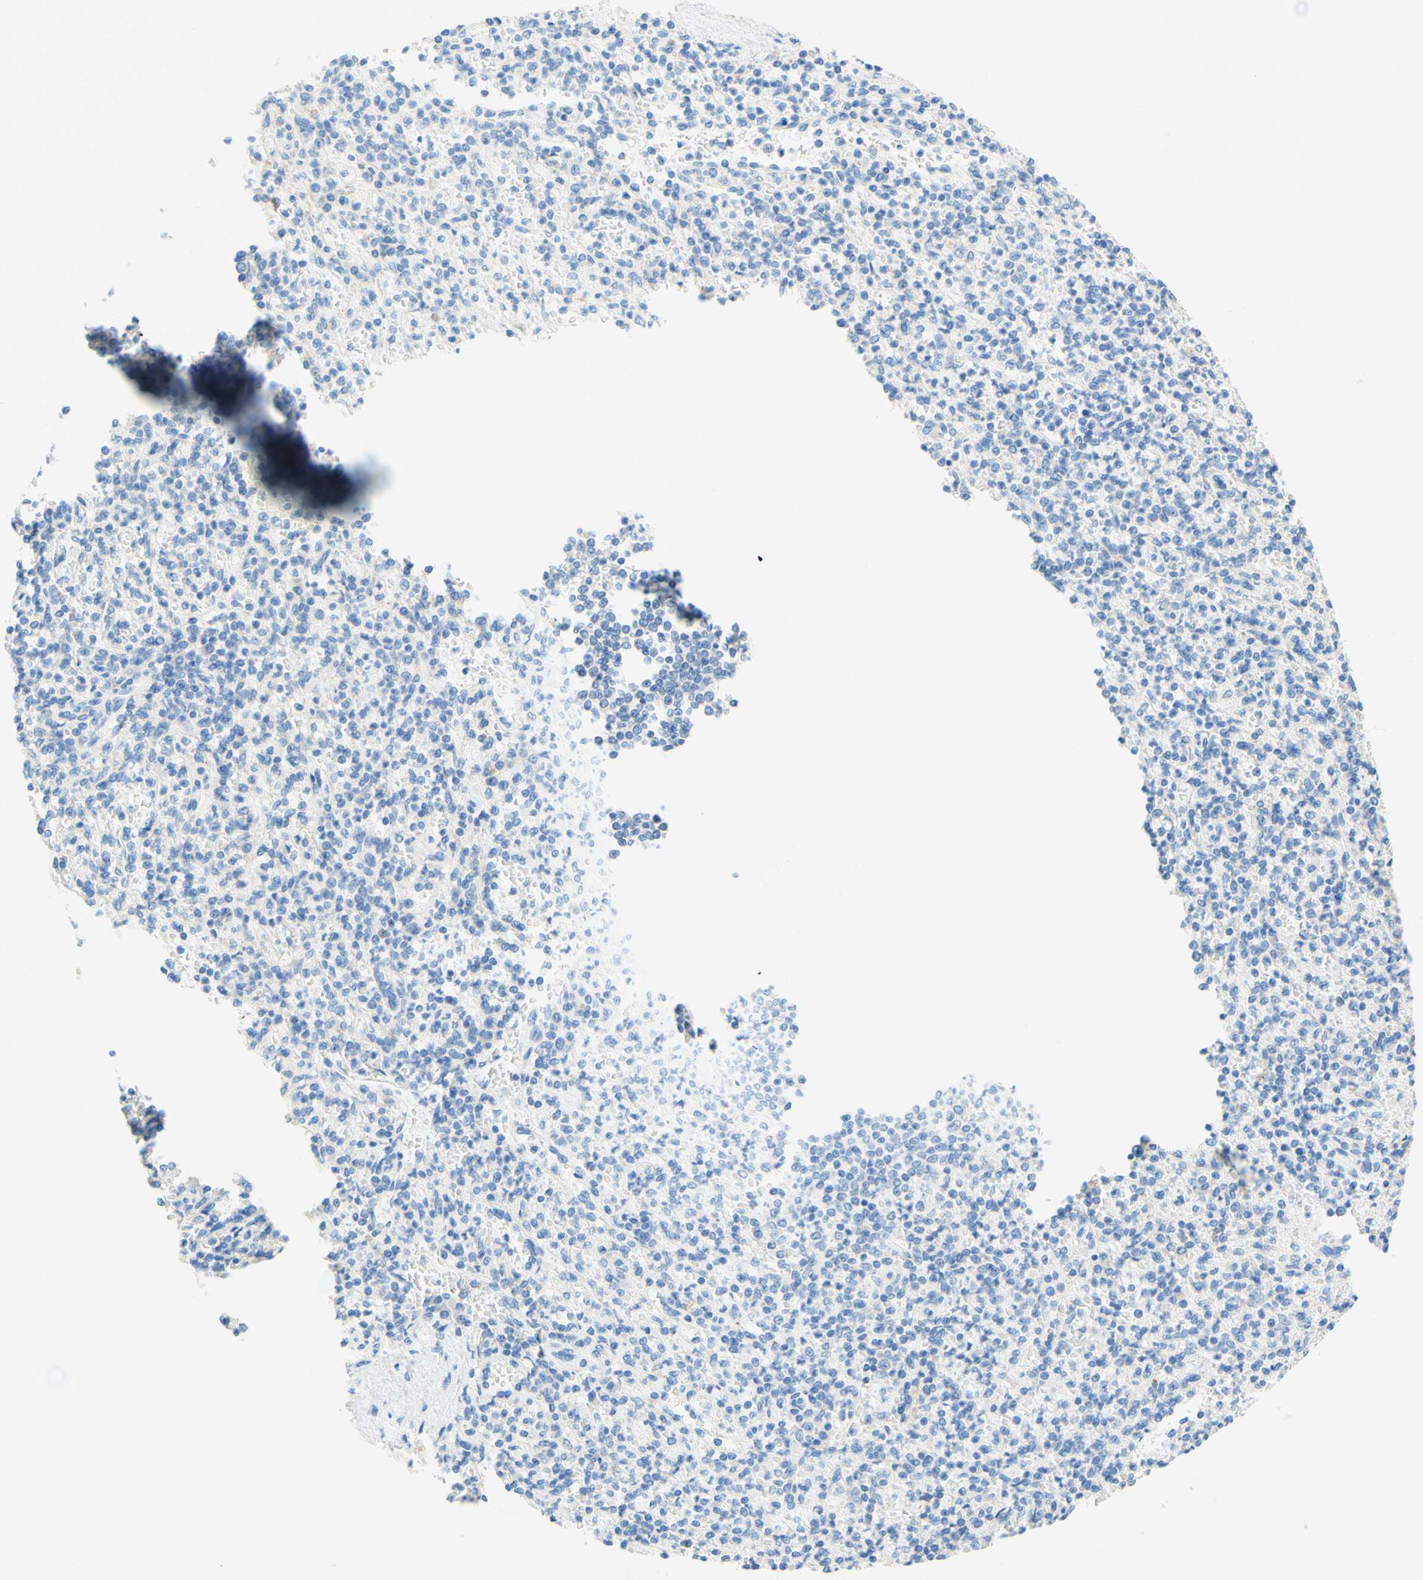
{"staining": {"intensity": "negative", "quantity": "none", "location": "none"}, "tissue": "spleen", "cell_type": "Cells in red pulp", "image_type": "normal", "snomed": [{"axis": "morphology", "description": "Normal tissue, NOS"}, {"axis": "topography", "description": "Spleen"}], "caption": "Immunohistochemistry photomicrograph of normal human spleen stained for a protein (brown), which exhibits no staining in cells in red pulp. The staining is performed using DAB brown chromogen with nuclei counter-stained in using hematoxylin.", "gene": "SLC46A1", "patient": {"sex": "female", "age": 74}}